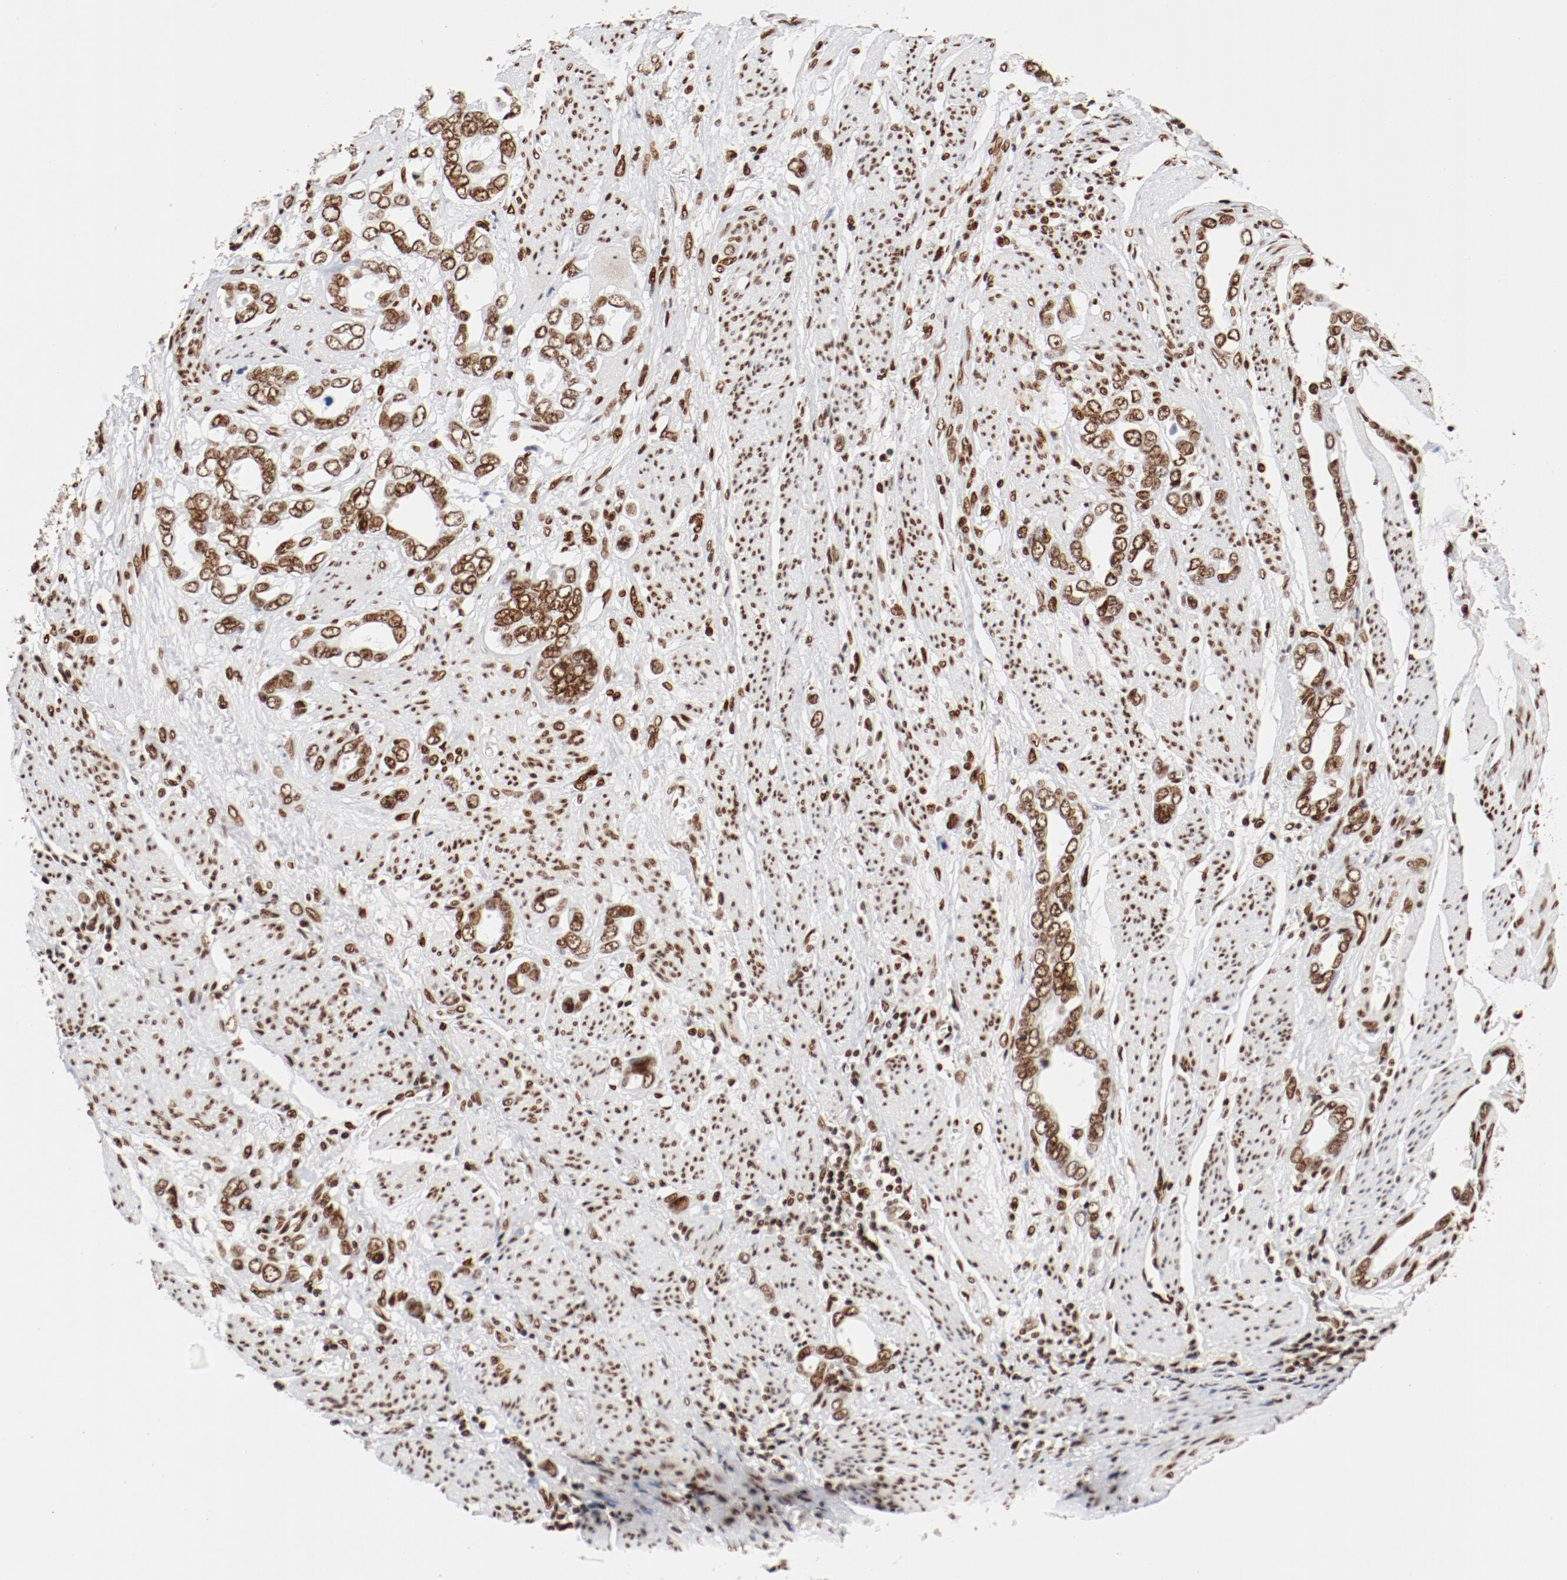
{"staining": {"intensity": "moderate", "quantity": ">75%", "location": "nuclear"}, "tissue": "stomach cancer", "cell_type": "Tumor cells", "image_type": "cancer", "snomed": [{"axis": "morphology", "description": "Adenocarcinoma, NOS"}, {"axis": "topography", "description": "Stomach"}], "caption": "There is medium levels of moderate nuclear staining in tumor cells of adenocarcinoma (stomach), as demonstrated by immunohistochemical staining (brown color).", "gene": "CTBP1", "patient": {"sex": "male", "age": 78}}